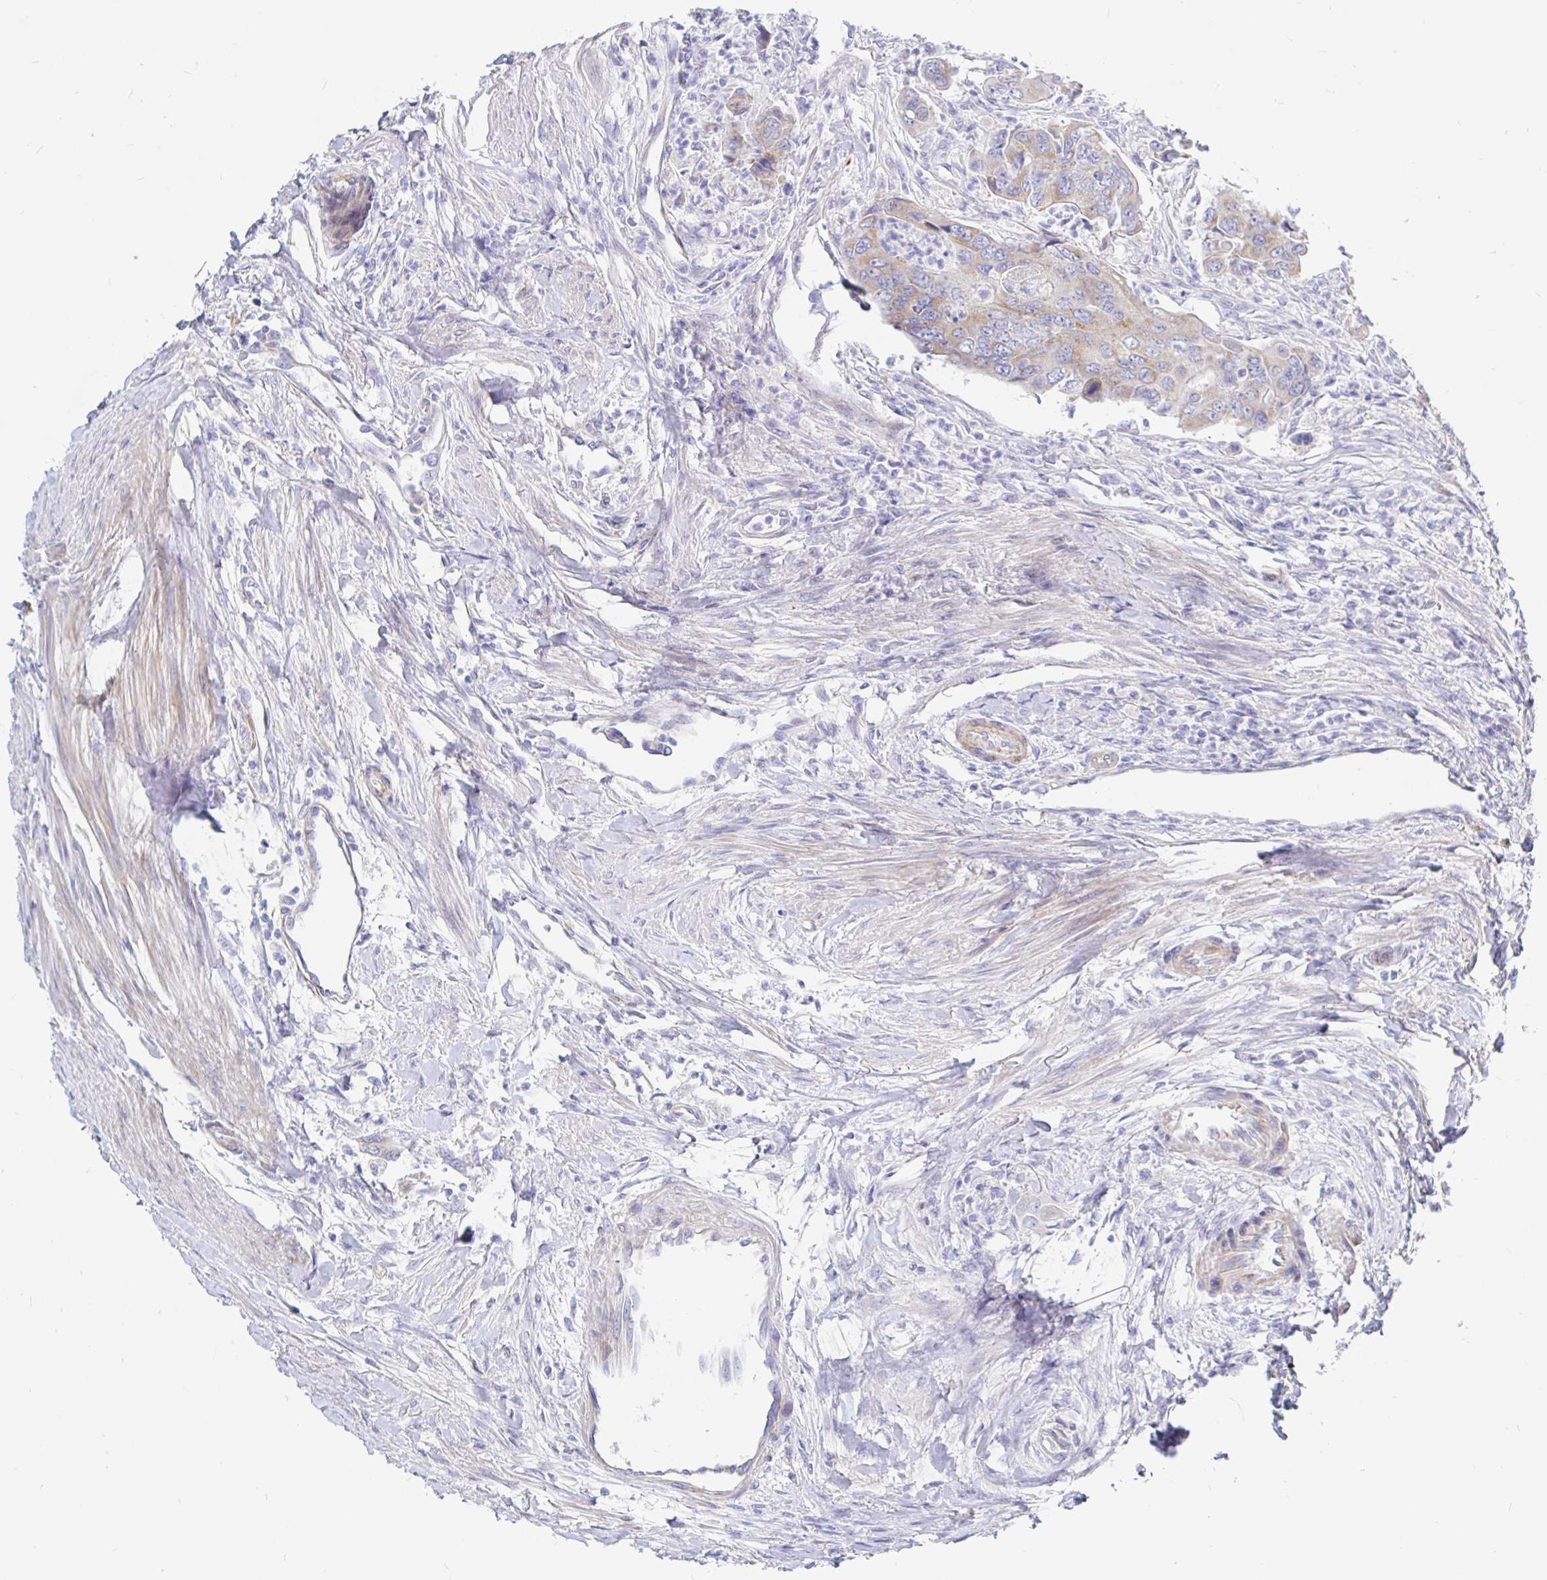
{"staining": {"intensity": "weak", "quantity": "25%-75%", "location": "cytoplasmic/membranous"}, "tissue": "colorectal cancer", "cell_type": "Tumor cells", "image_type": "cancer", "snomed": [{"axis": "morphology", "description": "Adenocarcinoma, NOS"}, {"axis": "topography", "description": "Colon"}], "caption": "Tumor cells demonstrate weak cytoplasmic/membranous staining in approximately 25%-75% of cells in colorectal cancer (adenocarcinoma). (IHC, brightfield microscopy, high magnification).", "gene": "COX16", "patient": {"sex": "female", "age": 67}}